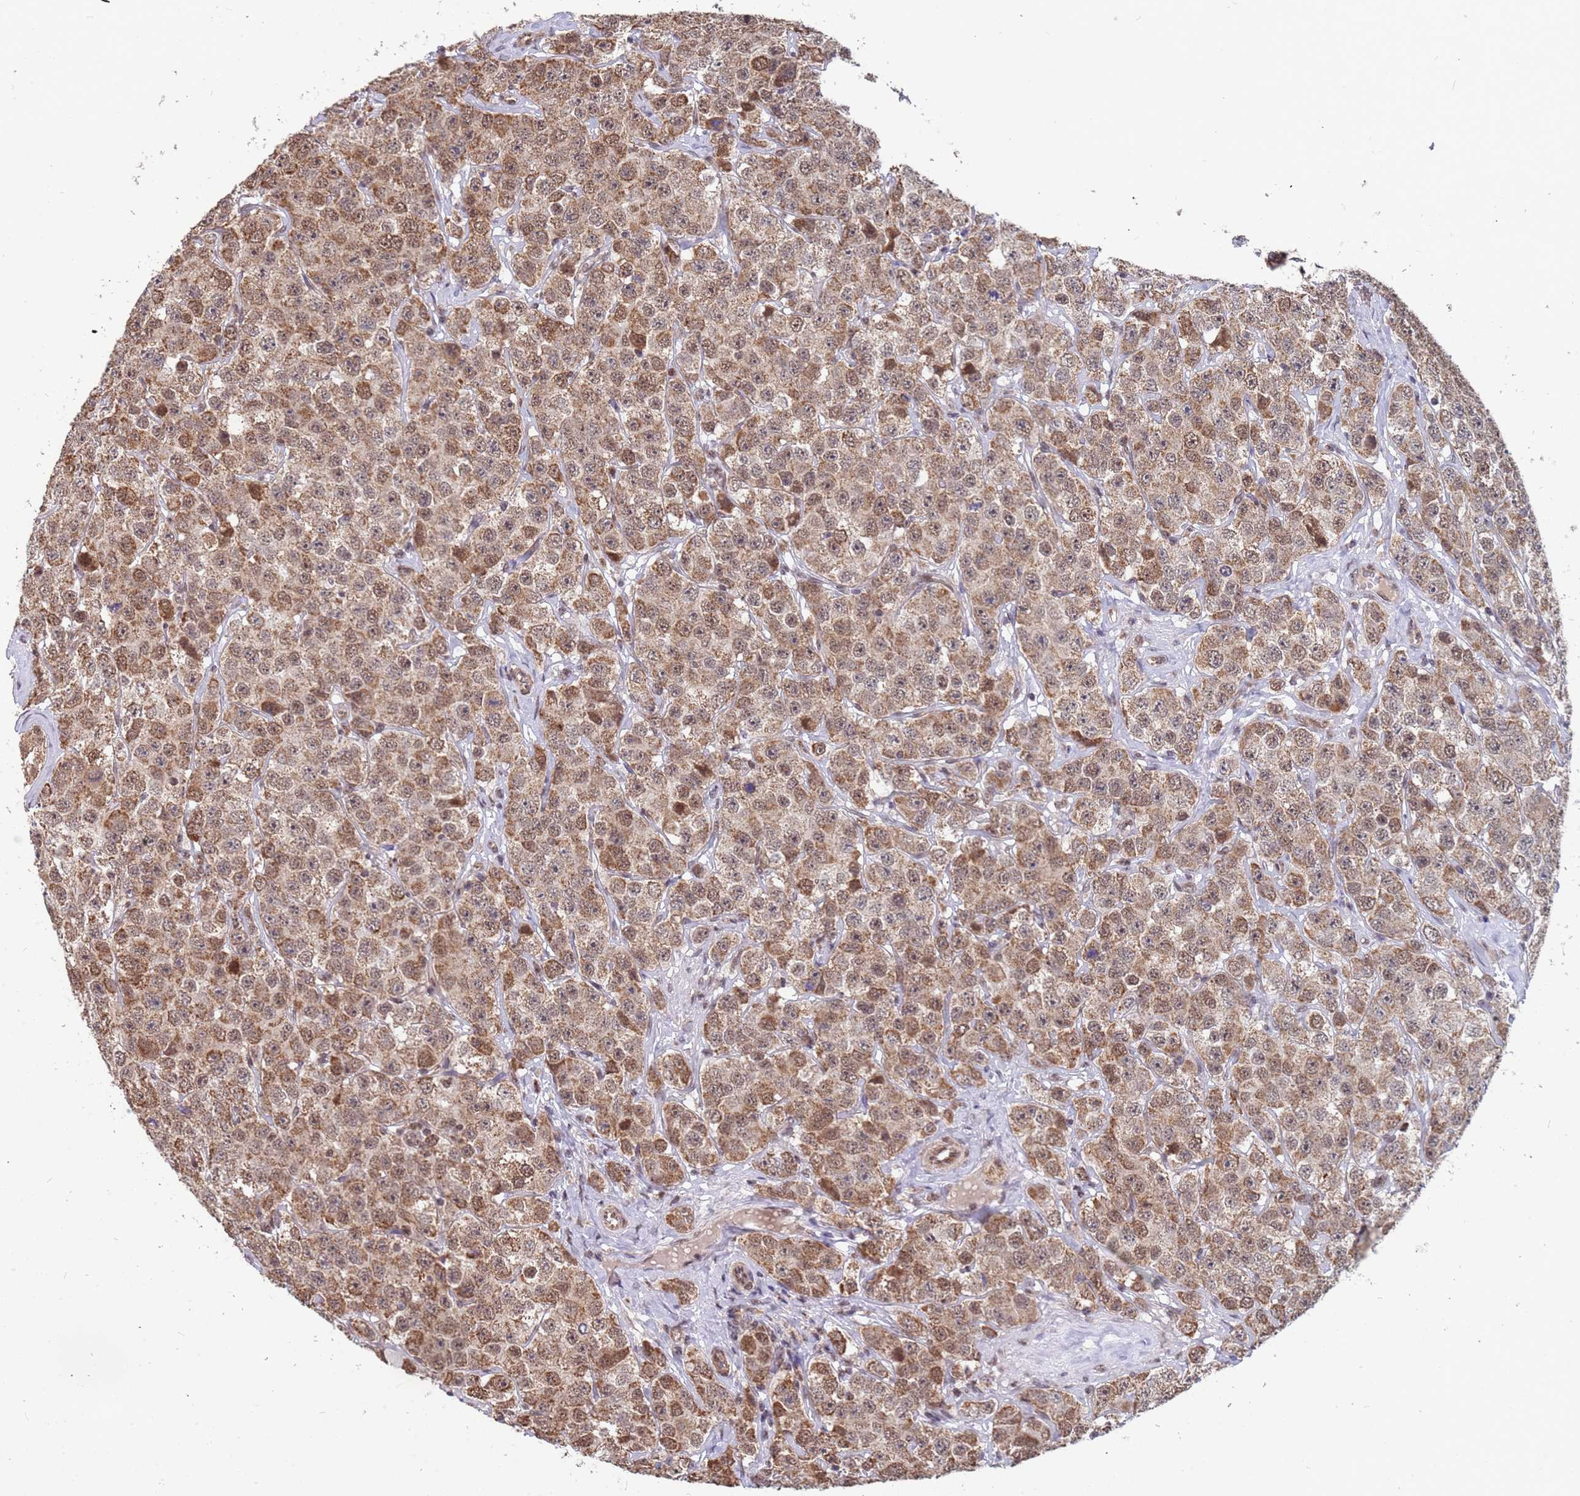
{"staining": {"intensity": "moderate", "quantity": ">75%", "location": "cytoplasmic/membranous,nuclear"}, "tissue": "testis cancer", "cell_type": "Tumor cells", "image_type": "cancer", "snomed": [{"axis": "morphology", "description": "Seminoma, NOS"}, {"axis": "topography", "description": "Testis"}], "caption": "Immunohistochemical staining of human seminoma (testis) exhibits medium levels of moderate cytoplasmic/membranous and nuclear protein staining in approximately >75% of tumor cells.", "gene": "DENND2B", "patient": {"sex": "male", "age": 28}}